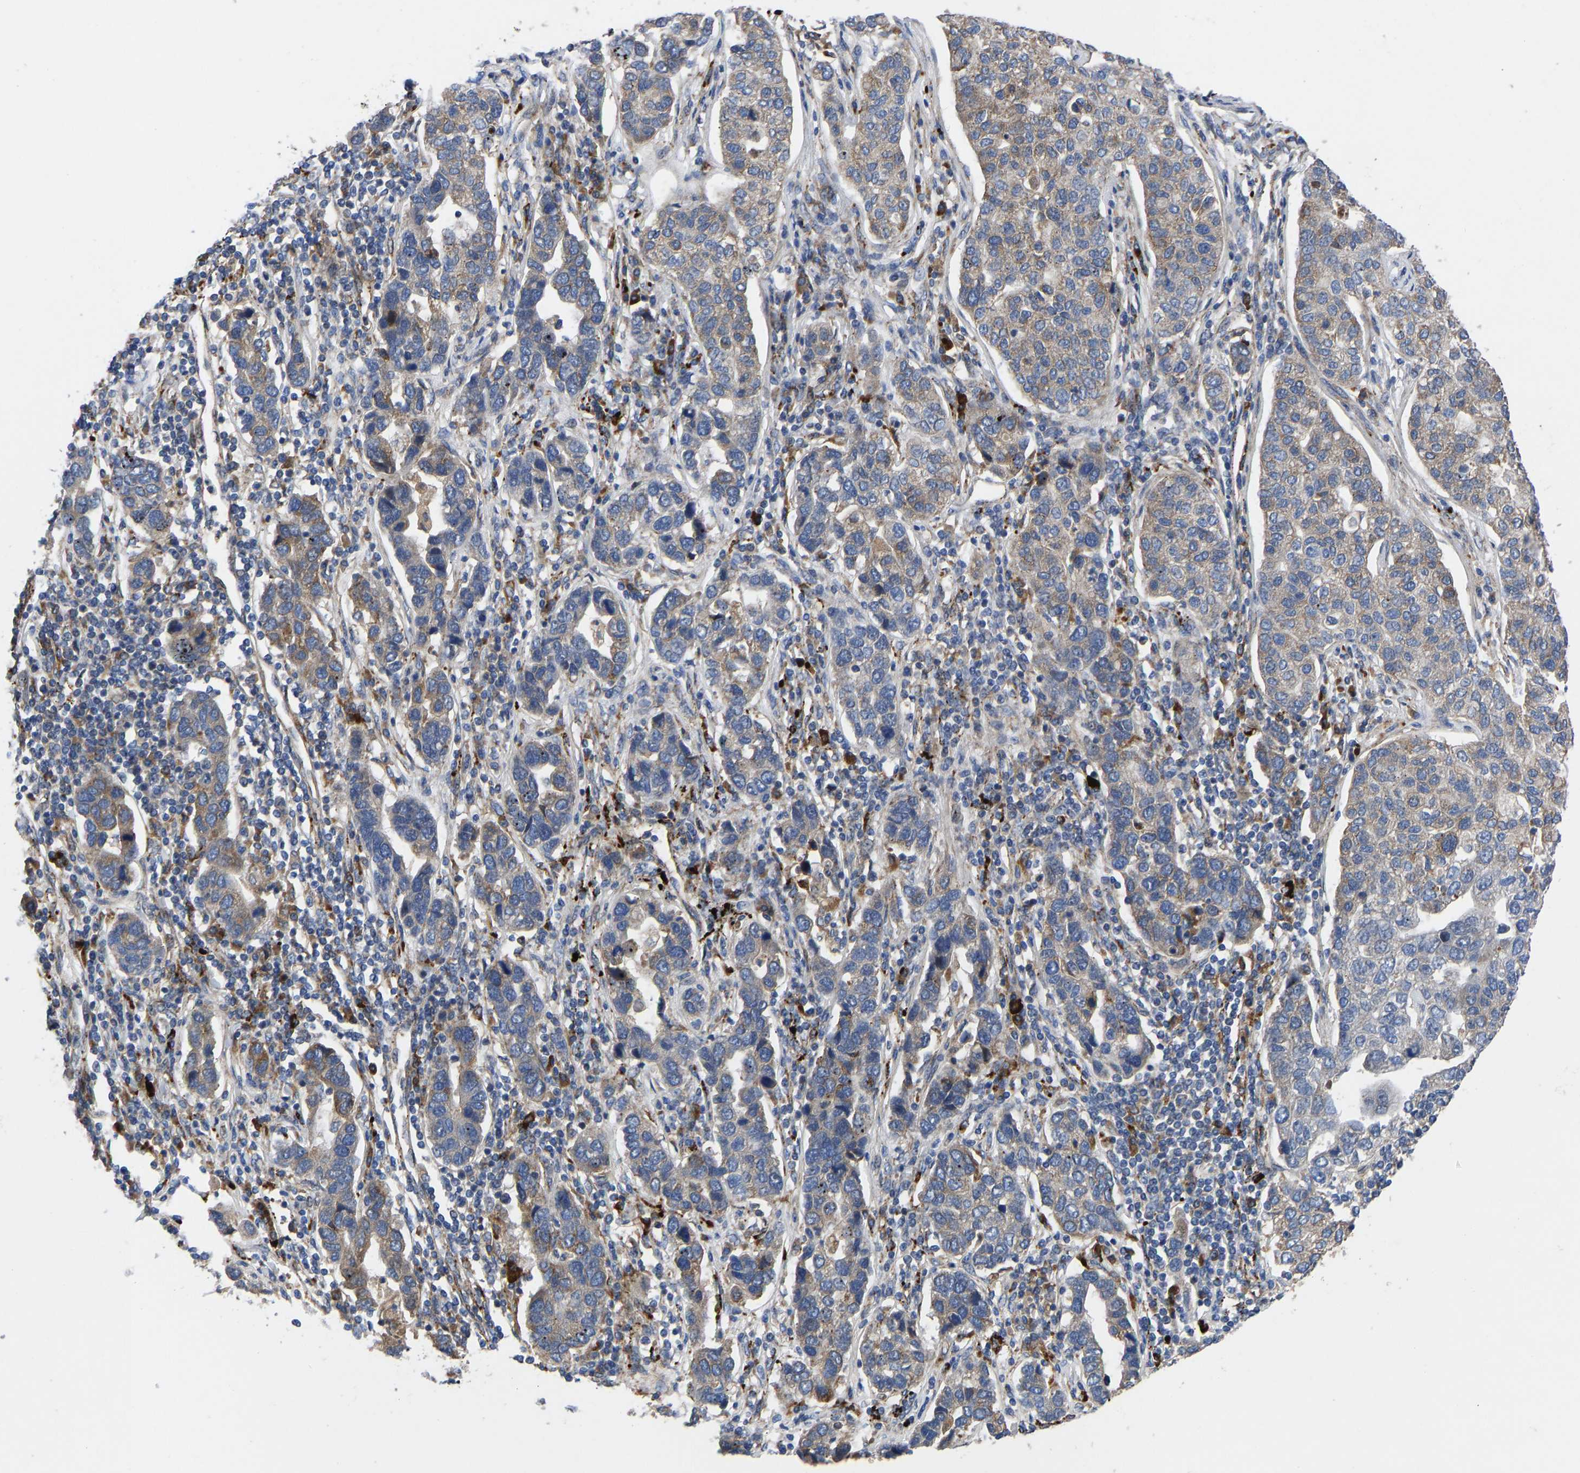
{"staining": {"intensity": "weak", "quantity": "25%-75%", "location": "cytoplasmic/membranous"}, "tissue": "pancreatic cancer", "cell_type": "Tumor cells", "image_type": "cancer", "snomed": [{"axis": "morphology", "description": "Adenocarcinoma, NOS"}, {"axis": "topography", "description": "Pancreas"}], "caption": "This is an image of immunohistochemistry staining of pancreatic cancer (adenocarcinoma), which shows weak positivity in the cytoplasmic/membranous of tumor cells.", "gene": "TMEM38B", "patient": {"sex": "female", "age": 61}}